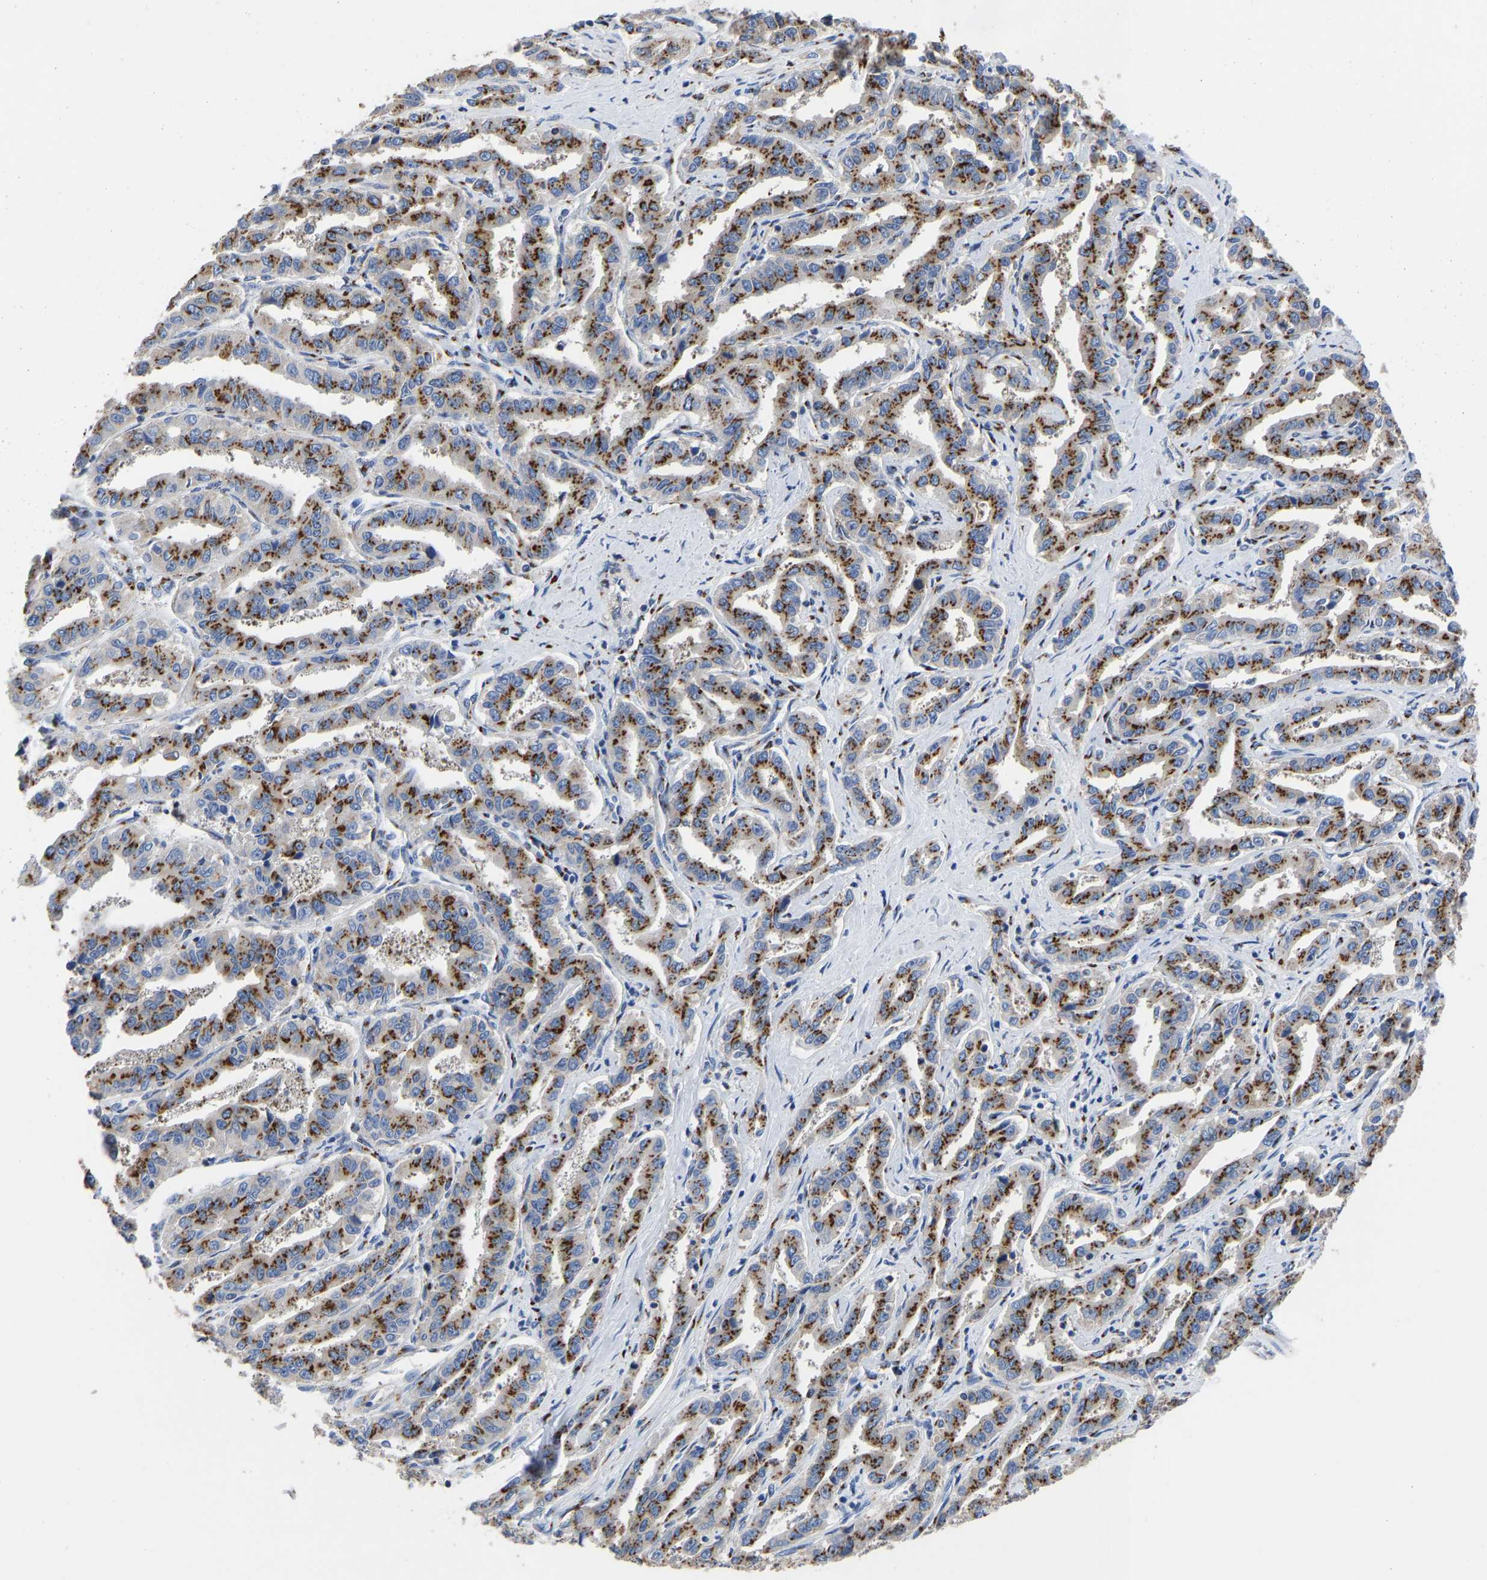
{"staining": {"intensity": "strong", "quantity": ">75%", "location": "cytoplasmic/membranous"}, "tissue": "liver cancer", "cell_type": "Tumor cells", "image_type": "cancer", "snomed": [{"axis": "morphology", "description": "Cholangiocarcinoma"}, {"axis": "topography", "description": "Liver"}], "caption": "Brown immunohistochemical staining in human liver cancer shows strong cytoplasmic/membranous expression in approximately >75% of tumor cells.", "gene": "TMEM87A", "patient": {"sex": "male", "age": 59}}